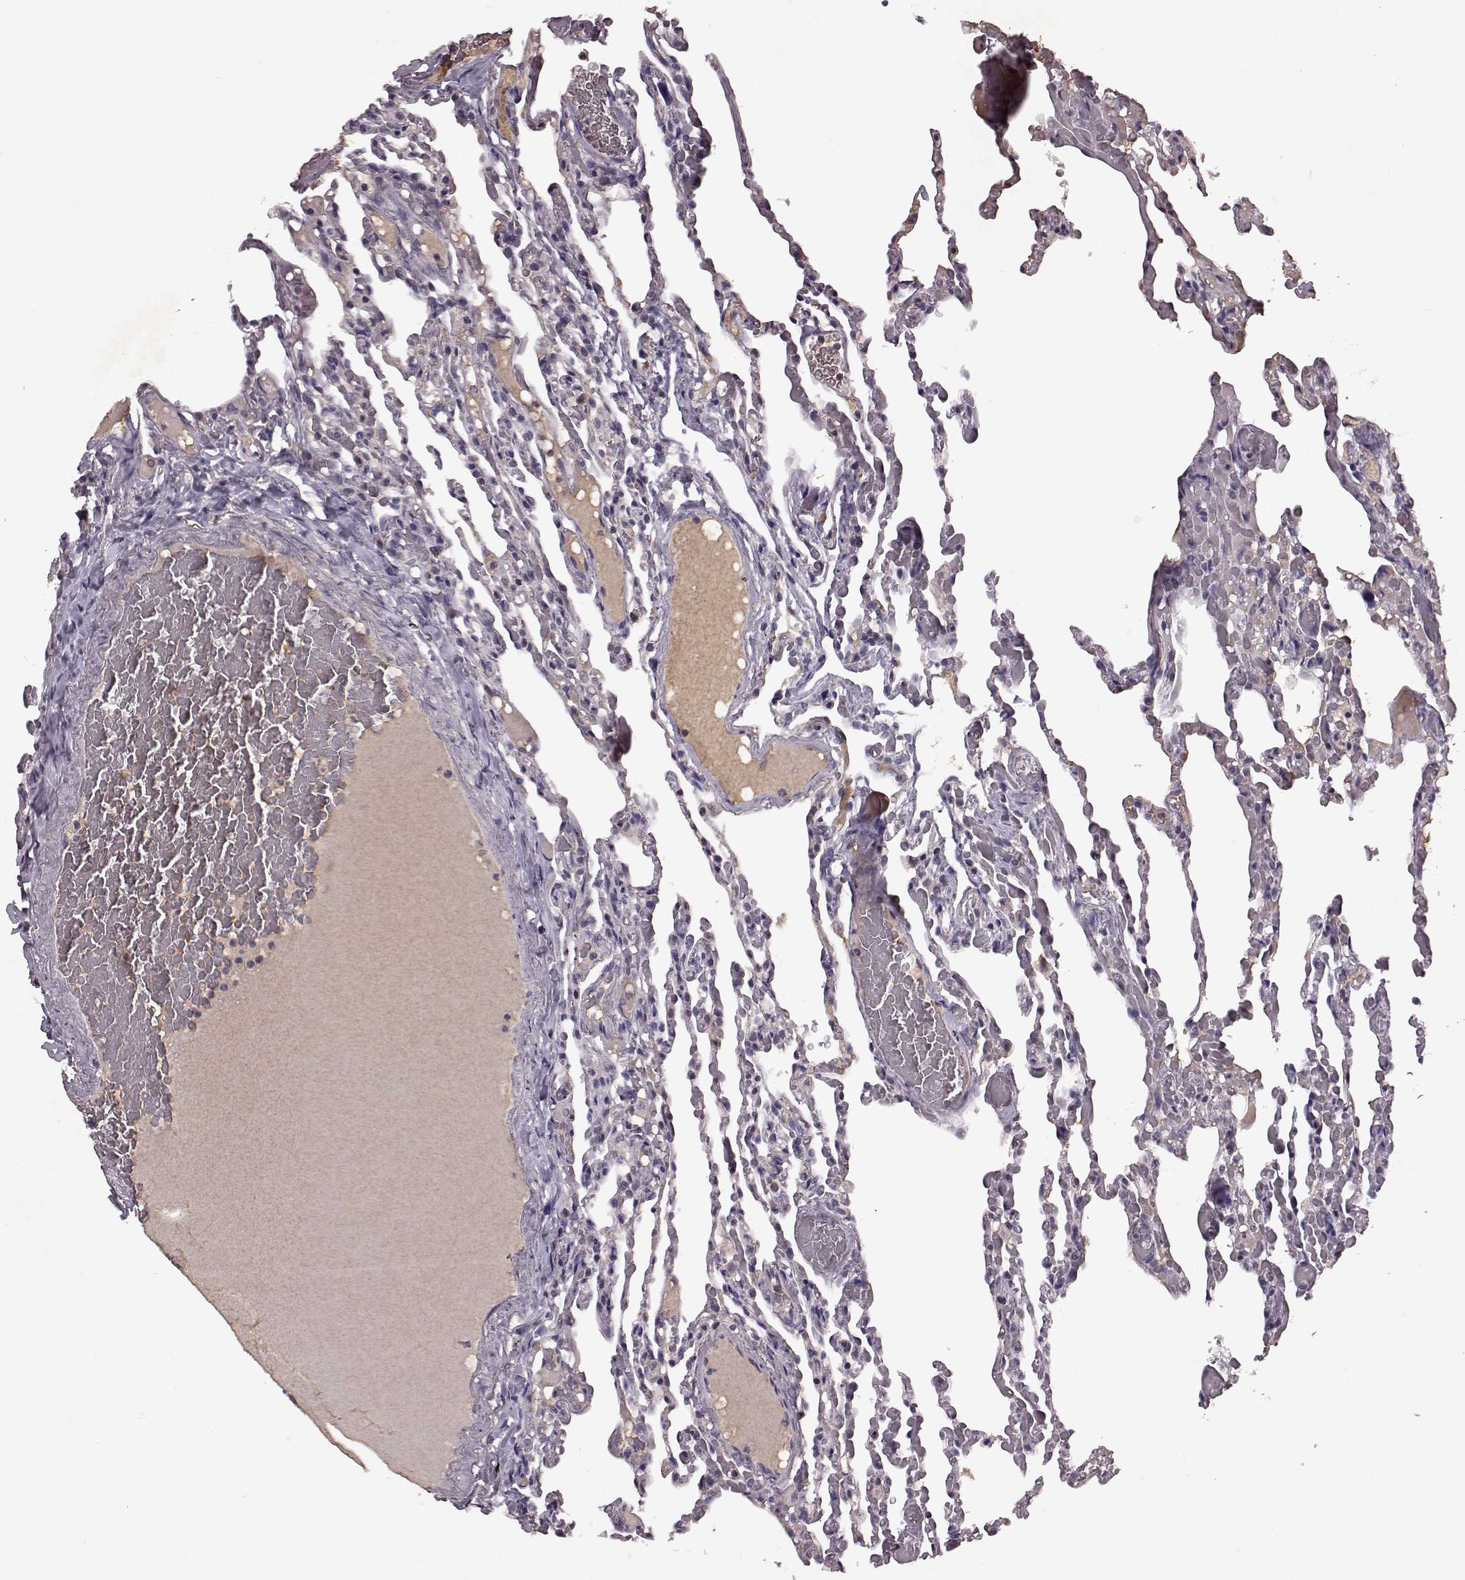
{"staining": {"intensity": "negative", "quantity": "none", "location": "none"}, "tissue": "lung", "cell_type": "Alveolar cells", "image_type": "normal", "snomed": [{"axis": "morphology", "description": "Normal tissue, NOS"}, {"axis": "topography", "description": "Lung"}], "caption": "There is no significant expression in alveolar cells of lung. Nuclei are stained in blue.", "gene": "FRRS1L", "patient": {"sex": "female", "age": 43}}